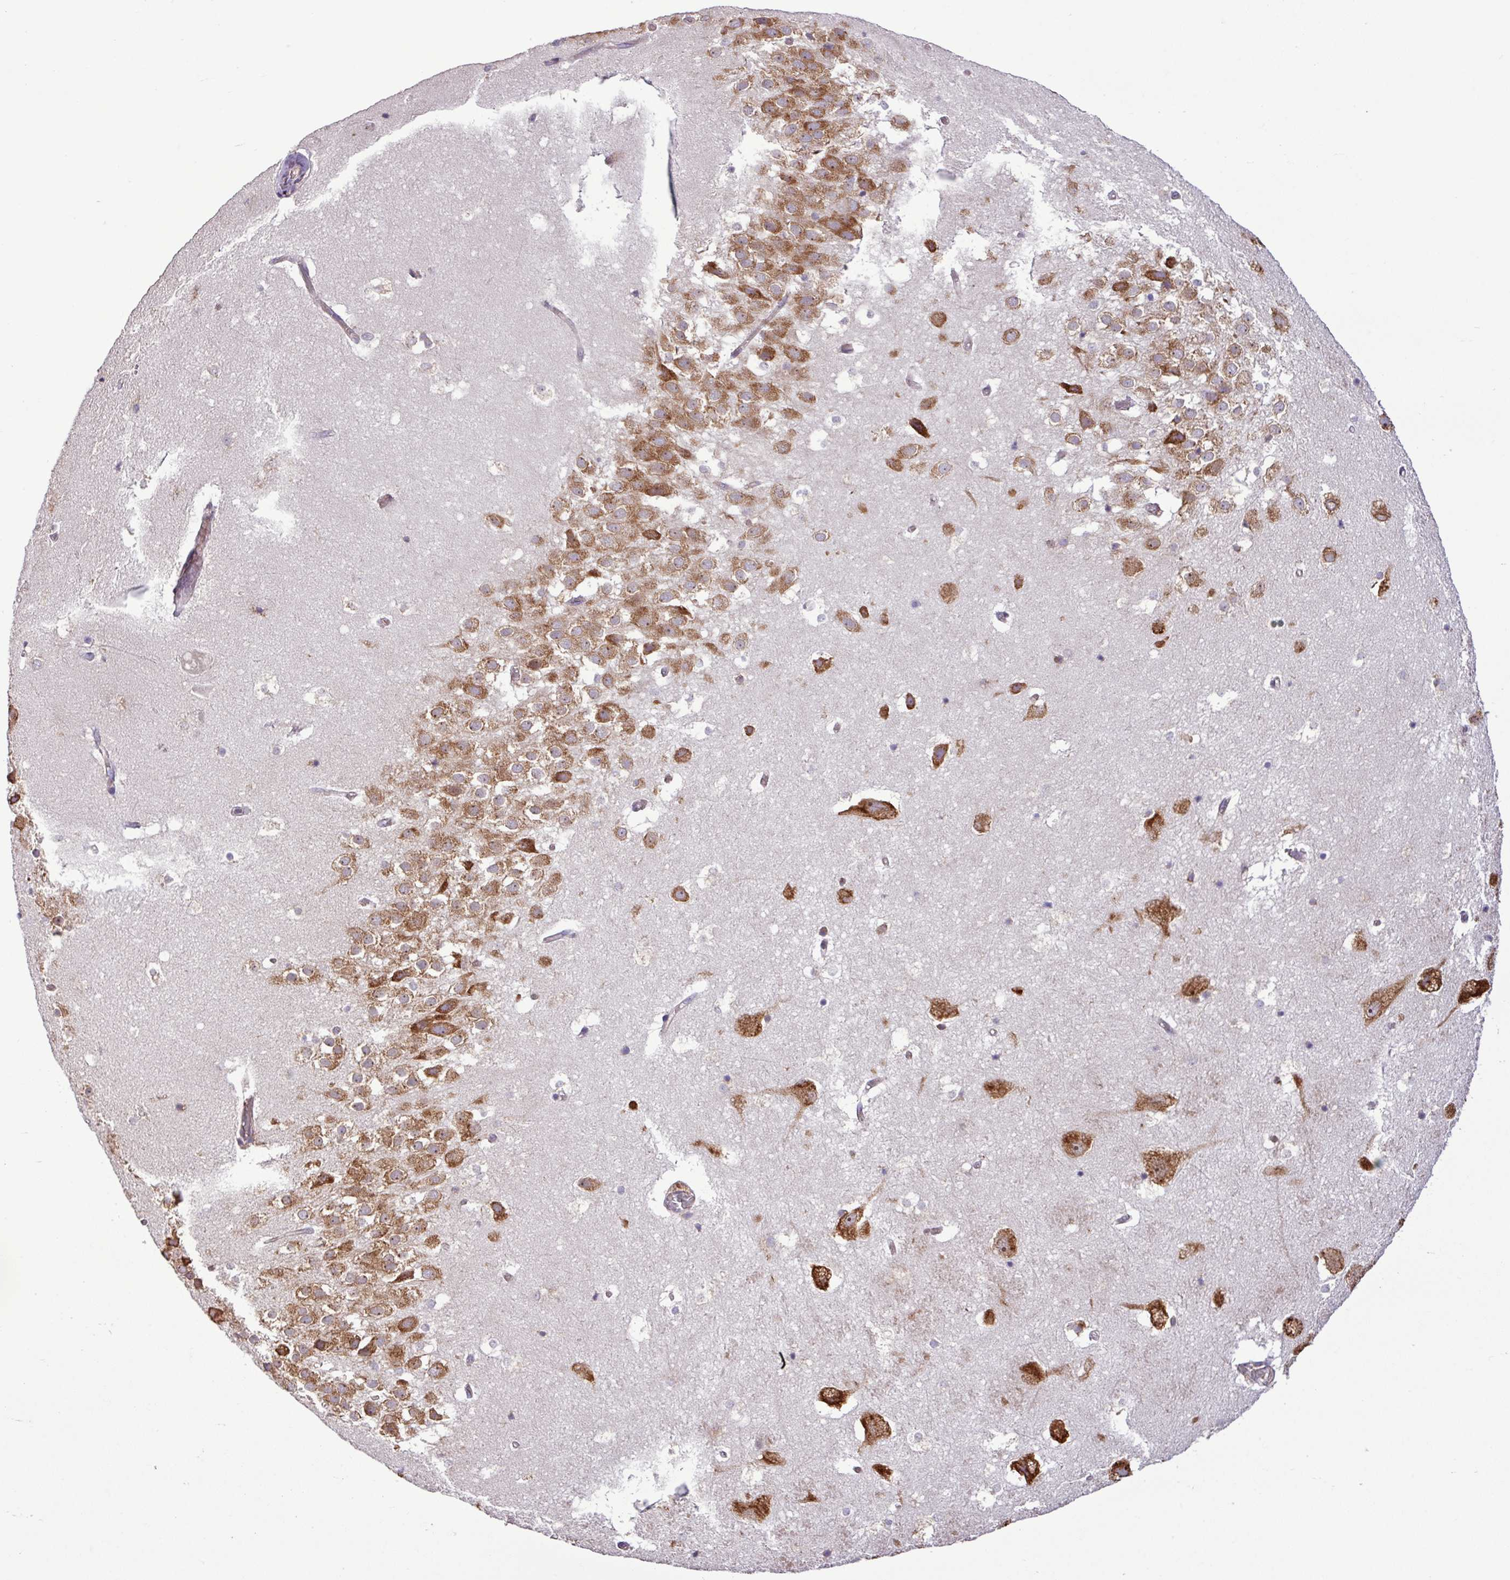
{"staining": {"intensity": "negative", "quantity": "none", "location": "none"}, "tissue": "hippocampus", "cell_type": "Glial cells", "image_type": "normal", "snomed": [{"axis": "morphology", "description": "Normal tissue, NOS"}, {"axis": "topography", "description": "Hippocampus"}], "caption": "Photomicrograph shows no significant protein positivity in glial cells of unremarkable hippocampus. Nuclei are stained in blue.", "gene": "RPL13", "patient": {"sex": "female", "age": 52}}